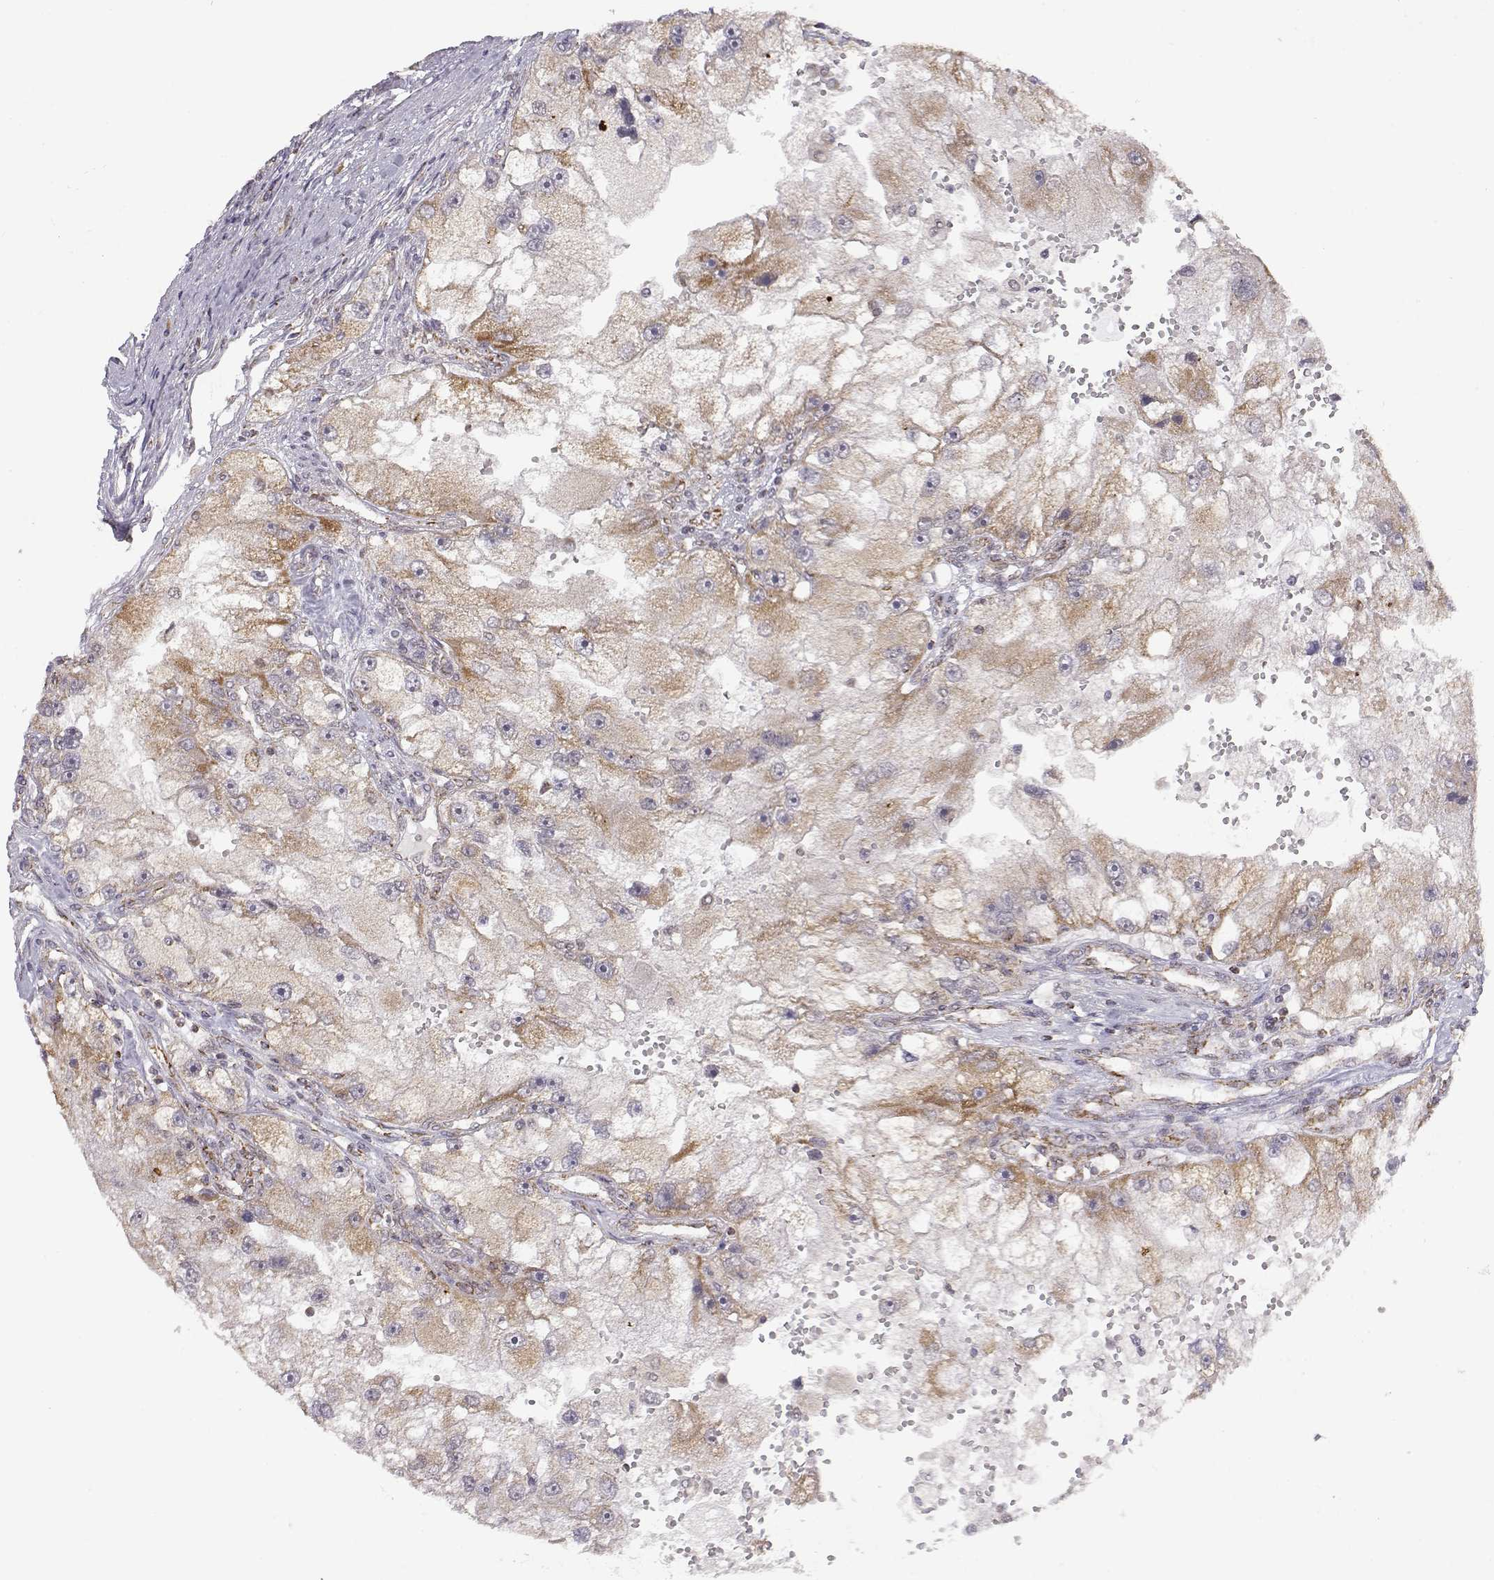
{"staining": {"intensity": "weak", "quantity": ">75%", "location": "cytoplasmic/membranous"}, "tissue": "renal cancer", "cell_type": "Tumor cells", "image_type": "cancer", "snomed": [{"axis": "morphology", "description": "Adenocarcinoma, NOS"}, {"axis": "topography", "description": "Kidney"}], "caption": "The immunohistochemical stain highlights weak cytoplasmic/membranous positivity in tumor cells of adenocarcinoma (renal) tissue.", "gene": "EXOG", "patient": {"sex": "male", "age": 63}}